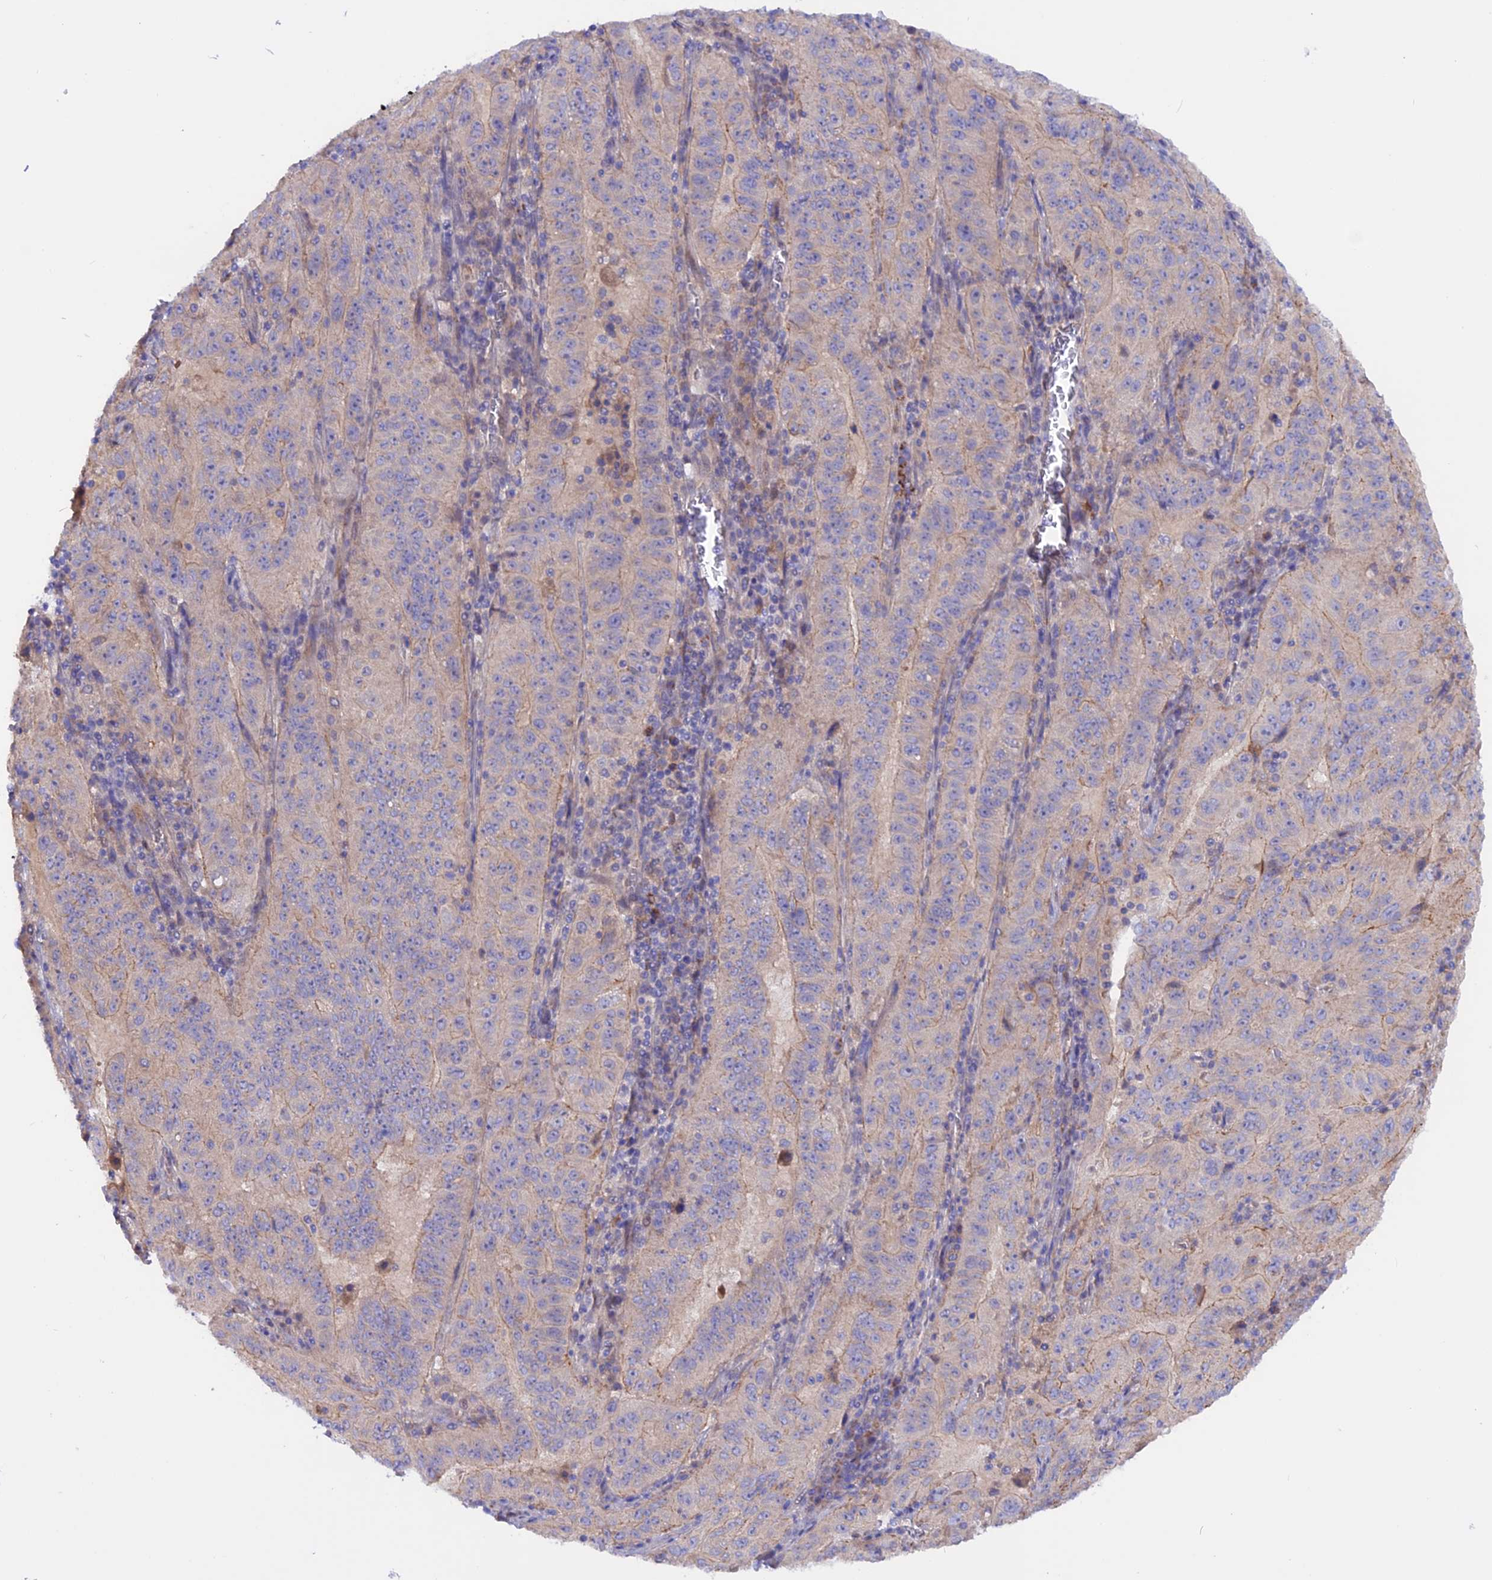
{"staining": {"intensity": "weak", "quantity": "25%-75%", "location": "cytoplasmic/membranous"}, "tissue": "pancreatic cancer", "cell_type": "Tumor cells", "image_type": "cancer", "snomed": [{"axis": "morphology", "description": "Adenocarcinoma, NOS"}, {"axis": "topography", "description": "Pancreas"}], "caption": "Immunohistochemistry (IHC) of pancreatic cancer shows low levels of weak cytoplasmic/membranous expression in approximately 25%-75% of tumor cells.", "gene": "HYCC1", "patient": {"sex": "male", "age": 63}}